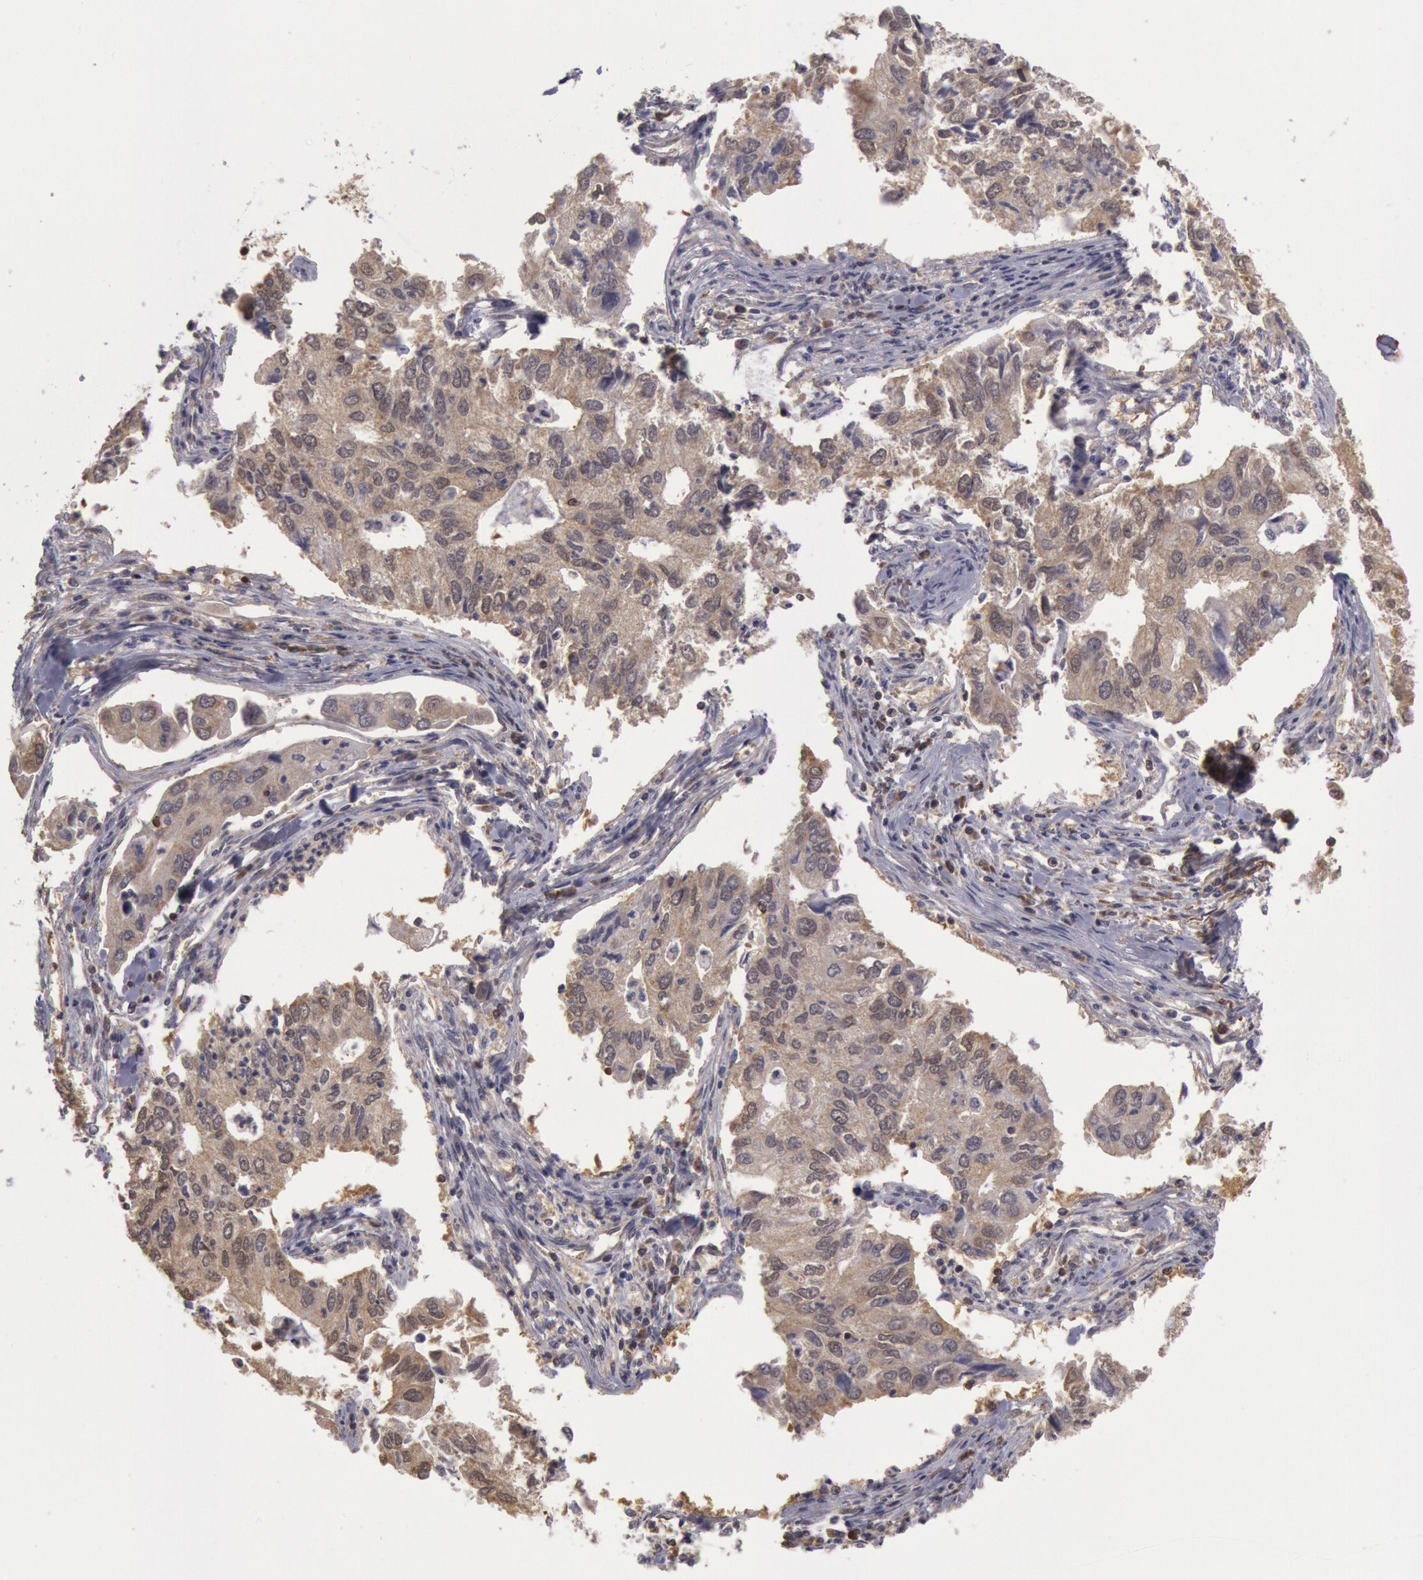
{"staining": {"intensity": "weak", "quantity": ">75%", "location": "cytoplasmic/membranous"}, "tissue": "lung cancer", "cell_type": "Tumor cells", "image_type": "cancer", "snomed": [{"axis": "morphology", "description": "Adenocarcinoma, NOS"}, {"axis": "topography", "description": "Lung"}], "caption": "Protein positivity by immunohistochemistry (IHC) exhibits weak cytoplasmic/membranous positivity in about >75% of tumor cells in lung adenocarcinoma. The staining is performed using DAB brown chromogen to label protein expression. The nuclei are counter-stained blue using hematoxylin.", "gene": "MPST", "patient": {"sex": "male", "age": 48}}